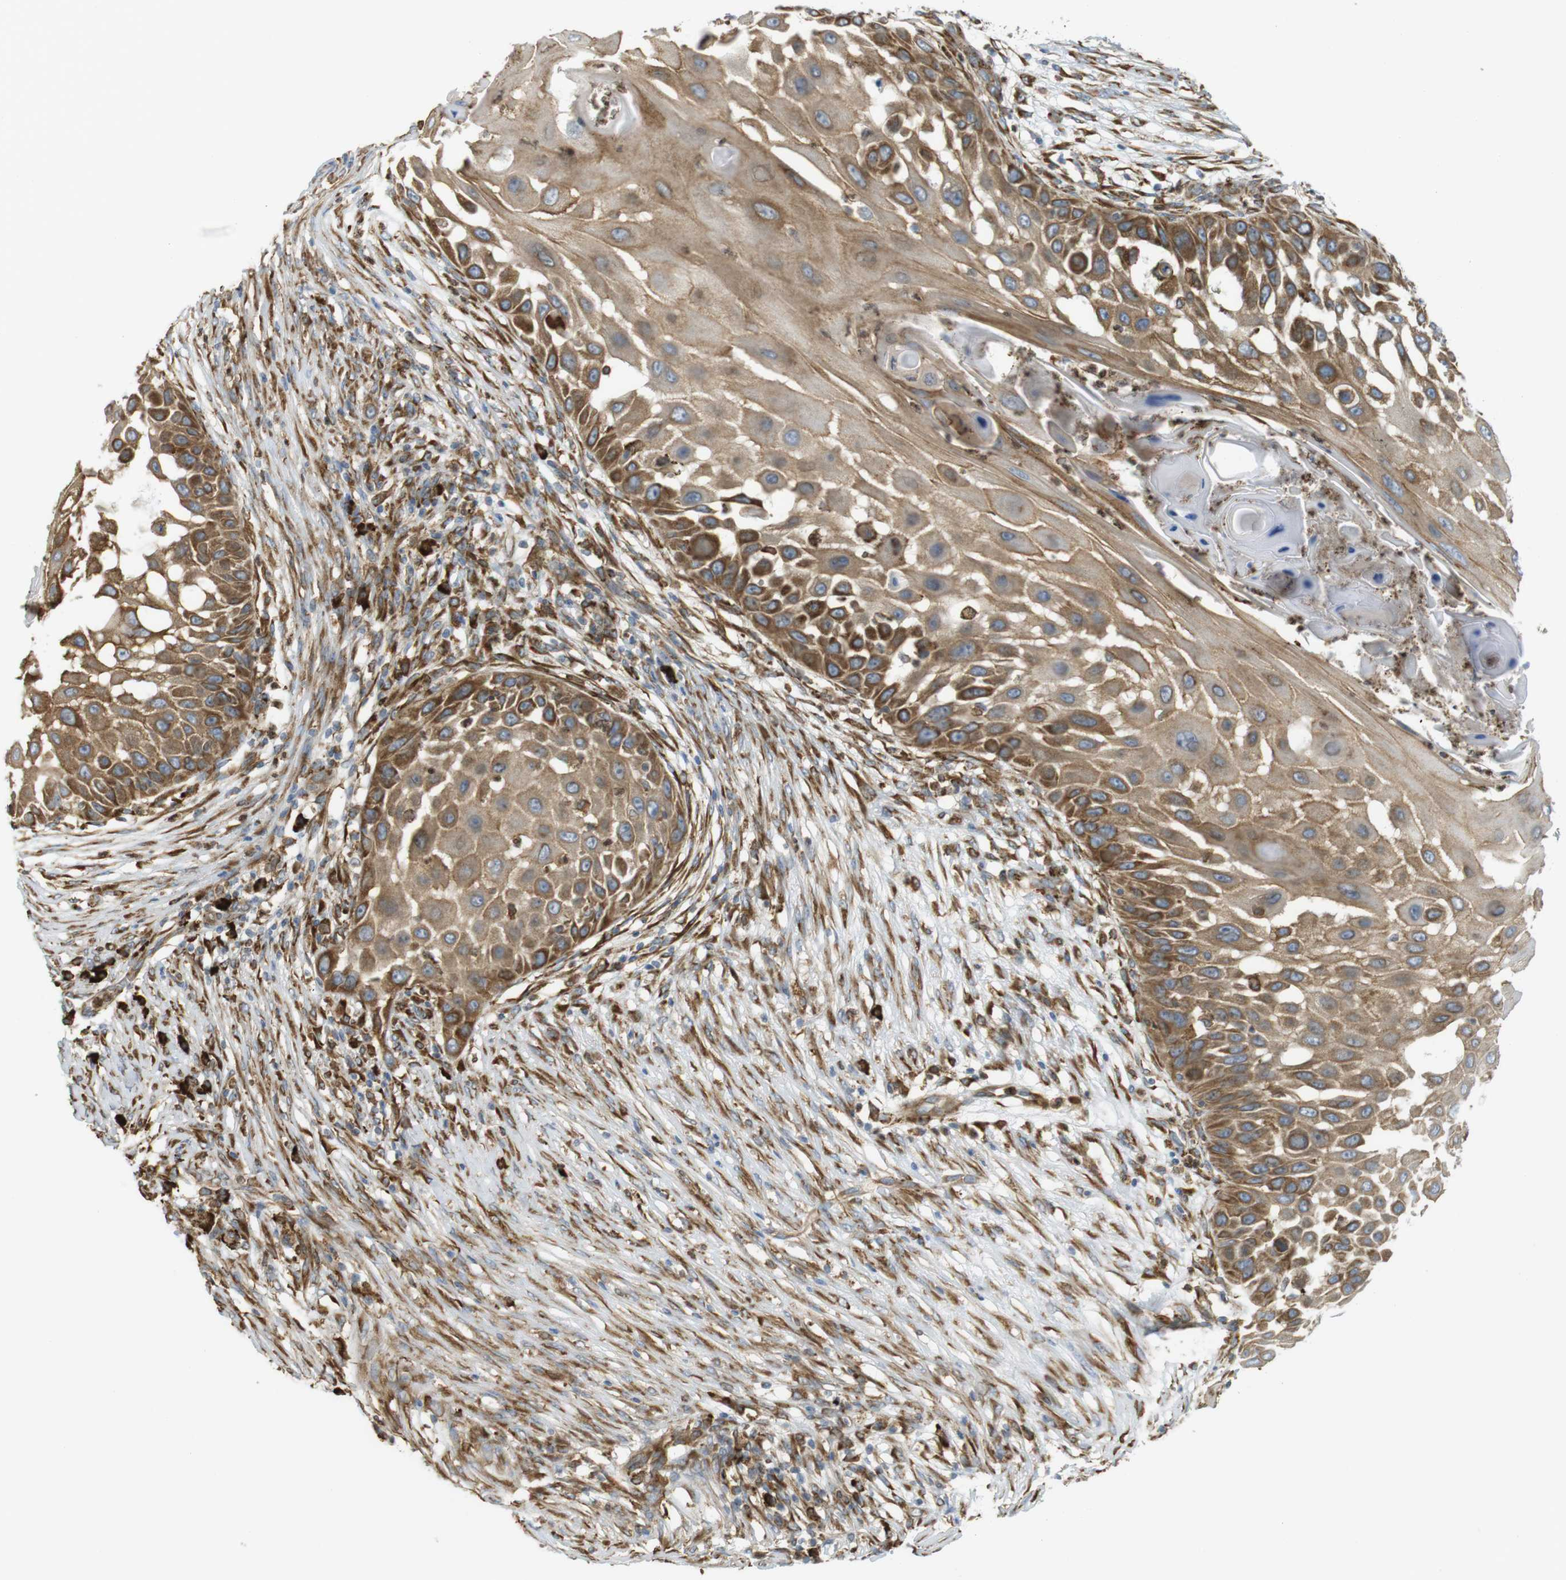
{"staining": {"intensity": "moderate", "quantity": "25%-75%", "location": "cytoplasmic/membranous"}, "tissue": "skin cancer", "cell_type": "Tumor cells", "image_type": "cancer", "snomed": [{"axis": "morphology", "description": "Squamous cell carcinoma, NOS"}, {"axis": "topography", "description": "Skin"}], "caption": "DAB immunohistochemical staining of skin cancer (squamous cell carcinoma) reveals moderate cytoplasmic/membranous protein positivity in about 25%-75% of tumor cells.", "gene": "MBOAT2", "patient": {"sex": "female", "age": 44}}